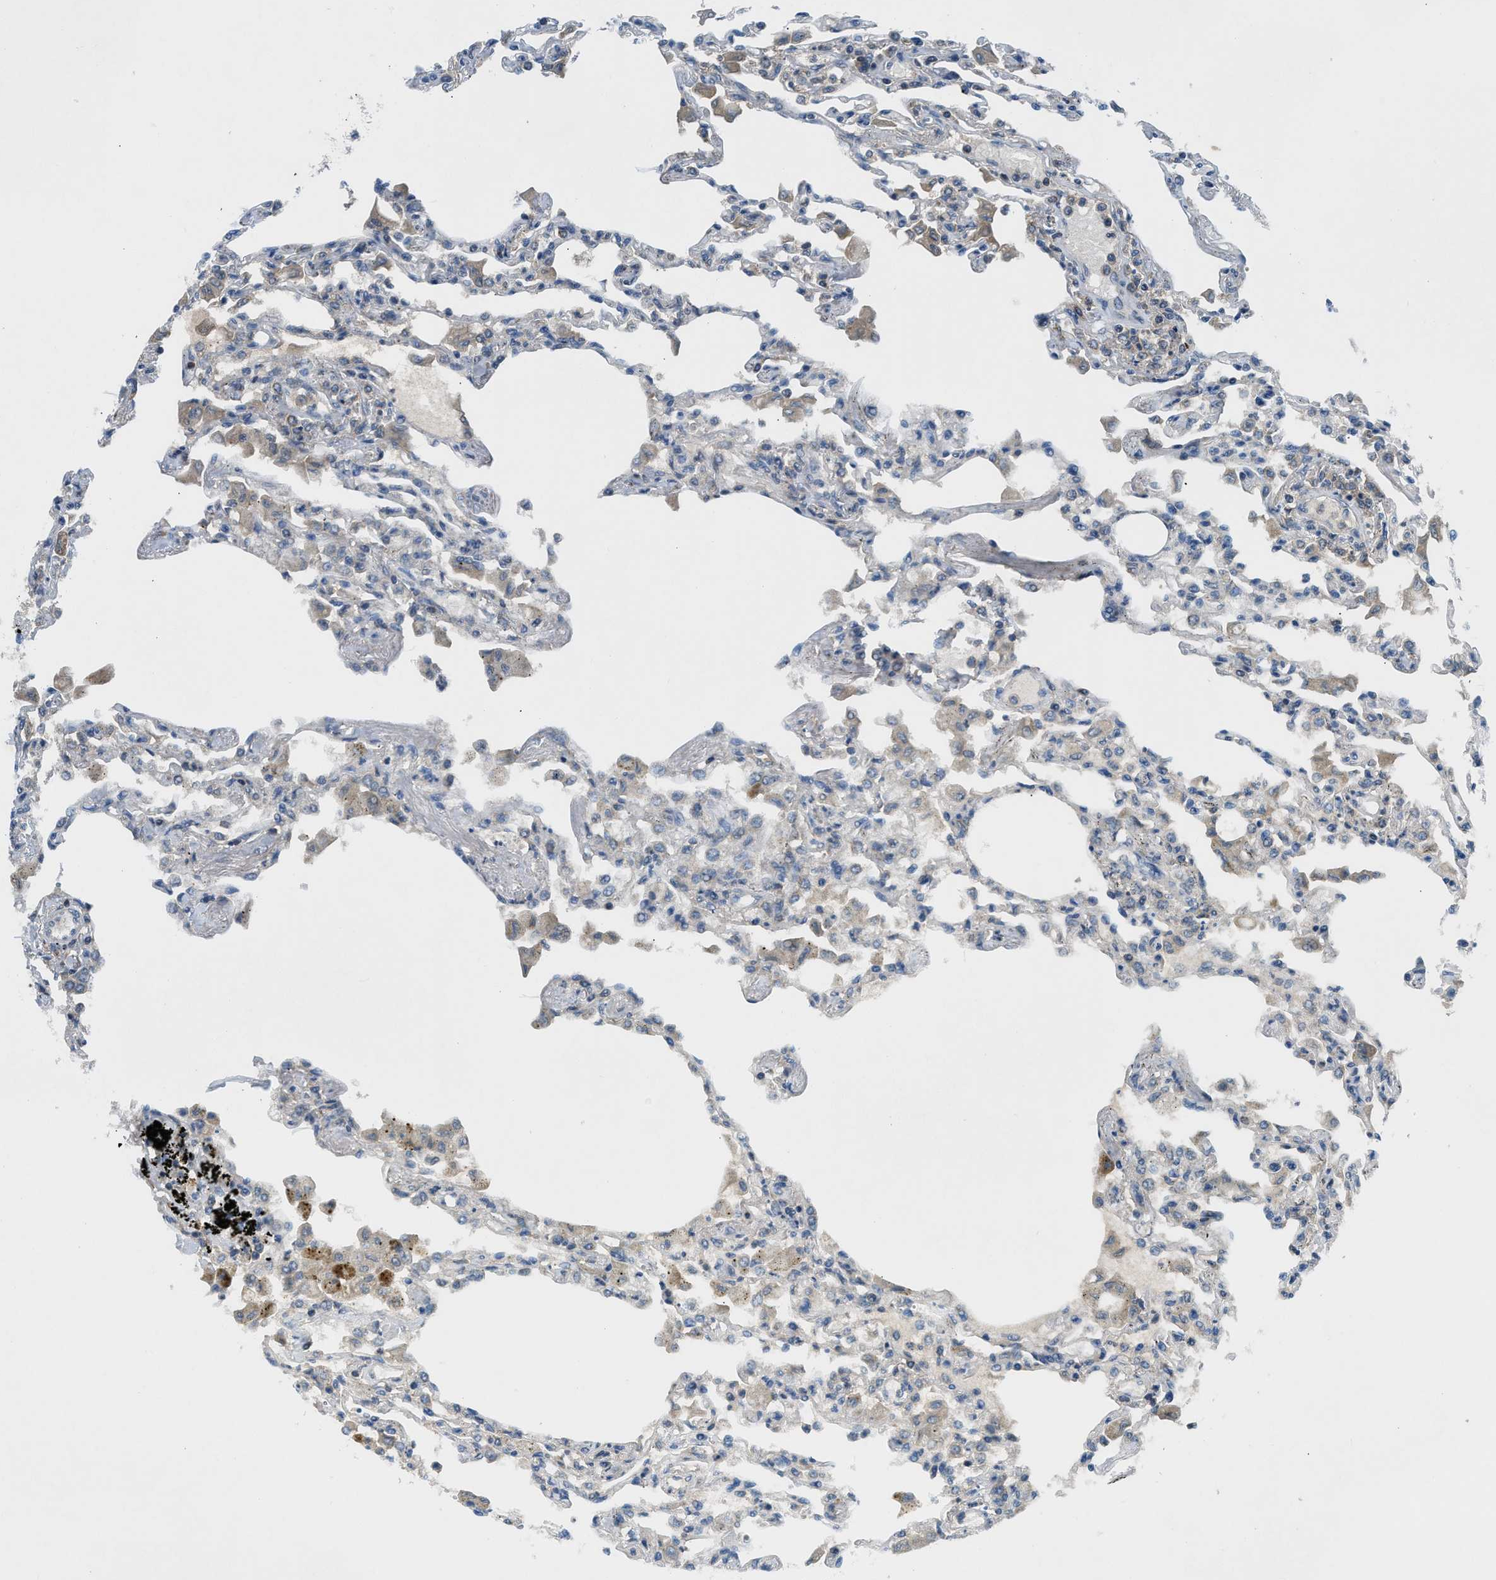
{"staining": {"intensity": "negative", "quantity": "none", "location": "none"}, "tissue": "lung", "cell_type": "Alveolar cells", "image_type": "normal", "snomed": [{"axis": "morphology", "description": "Normal tissue, NOS"}, {"axis": "topography", "description": "Bronchus"}, {"axis": "topography", "description": "Lung"}], "caption": "An IHC histopathology image of normal lung is shown. There is no staining in alveolar cells of lung. The staining was performed using DAB (3,3'-diaminobenzidine) to visualize the protein expression in brown, while the nuclei were stained in blue with hematoxylin (Magnification: 20x).", "gene": "PAFAH2", "patient": {"sex": "female", "age": 49}}